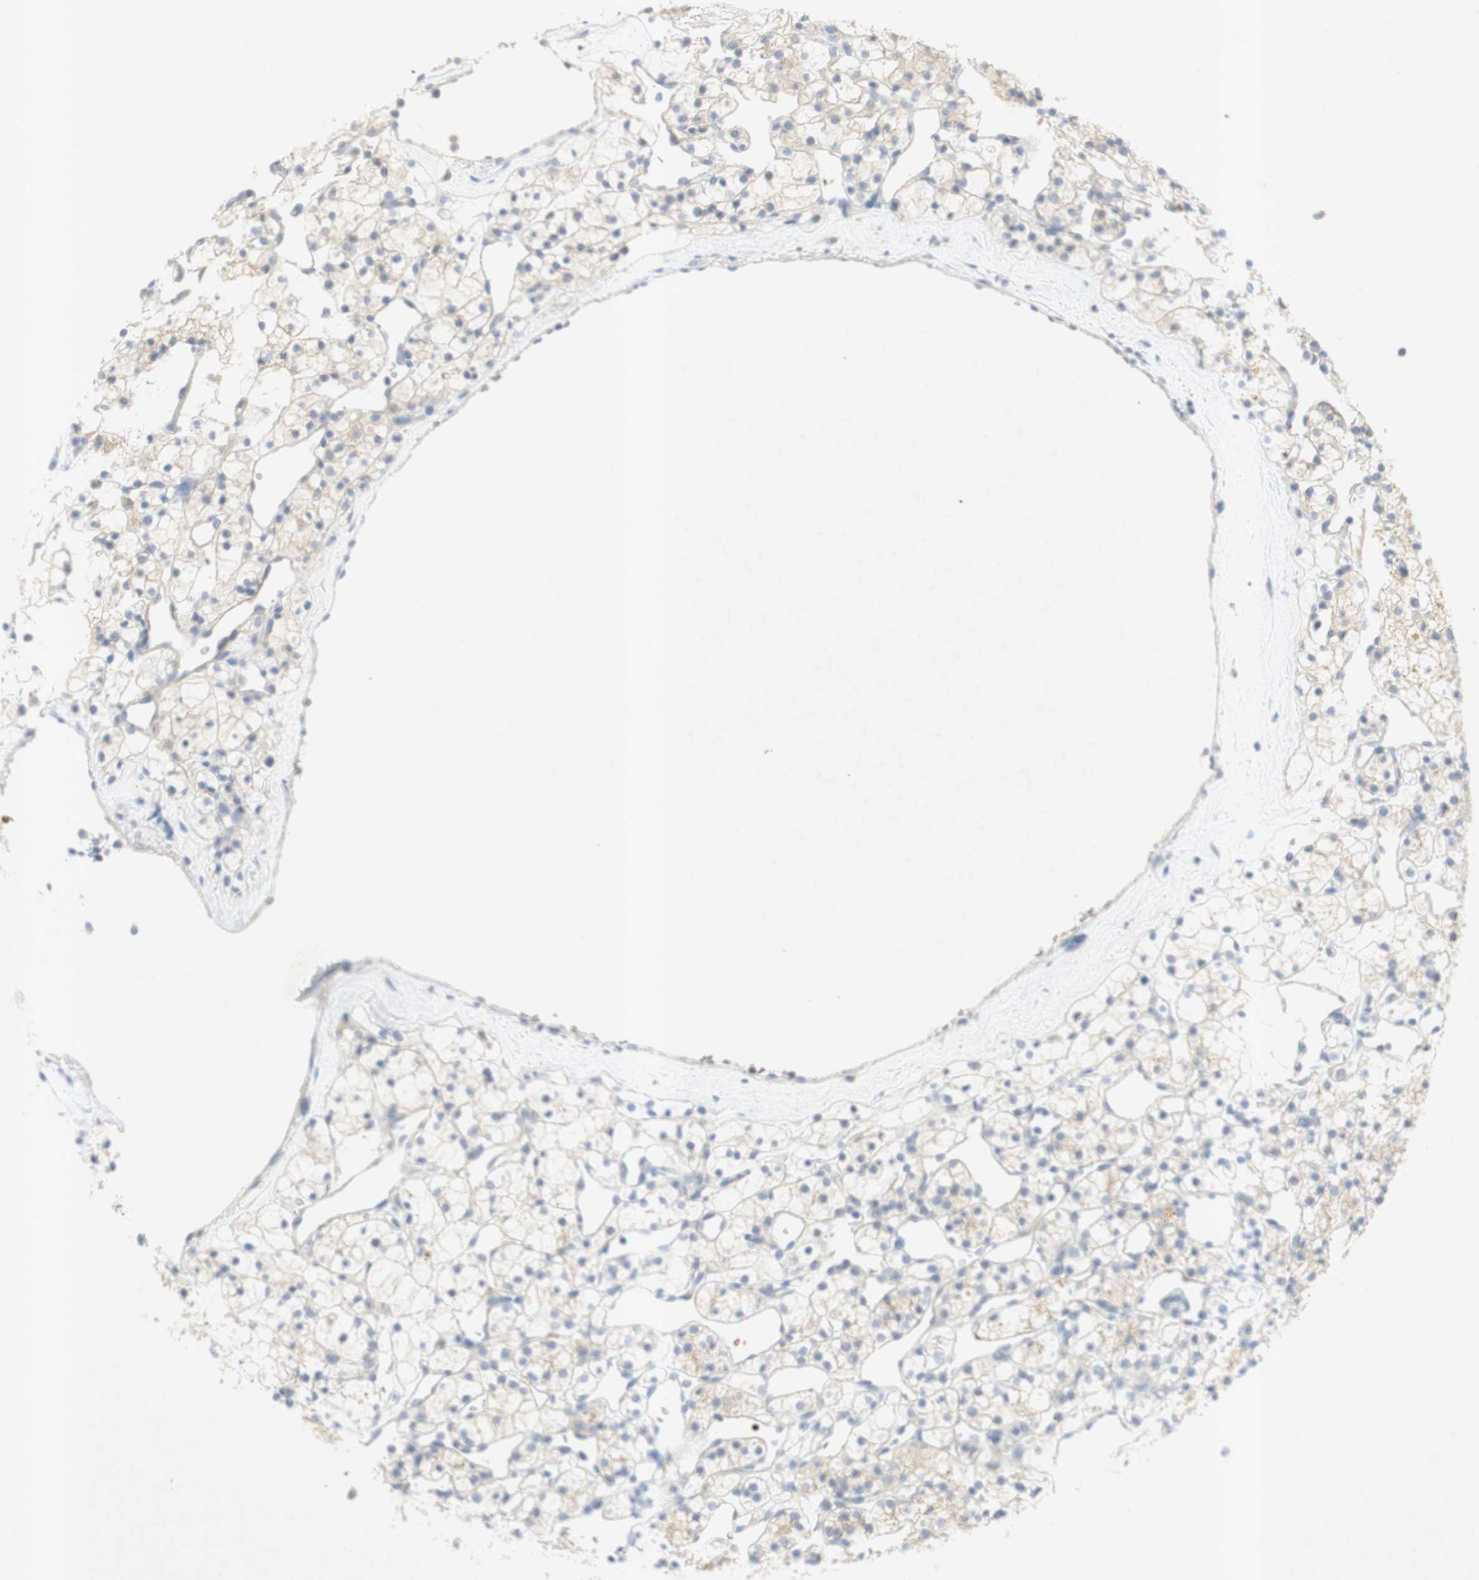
{"staining": {"intensity": "negative", "quantity": "none", "location": "none"}, "tissue": "renal cancer", "cell_type": "Tumor cells", "image_type": "cancer", "snomed": [{"axis": "morphology", "description": "Adenocarcinoma, NOS"}, {"axis": "topography", "description": "Kidney"}], "caption": "Human renal cancer (adenocarcinoma) stained for a protein using immunohistochemistry (IHC) displays no positivity in tumor cells.", "gene": "EPO", "patient": {"sex": "female", "age": 60}}